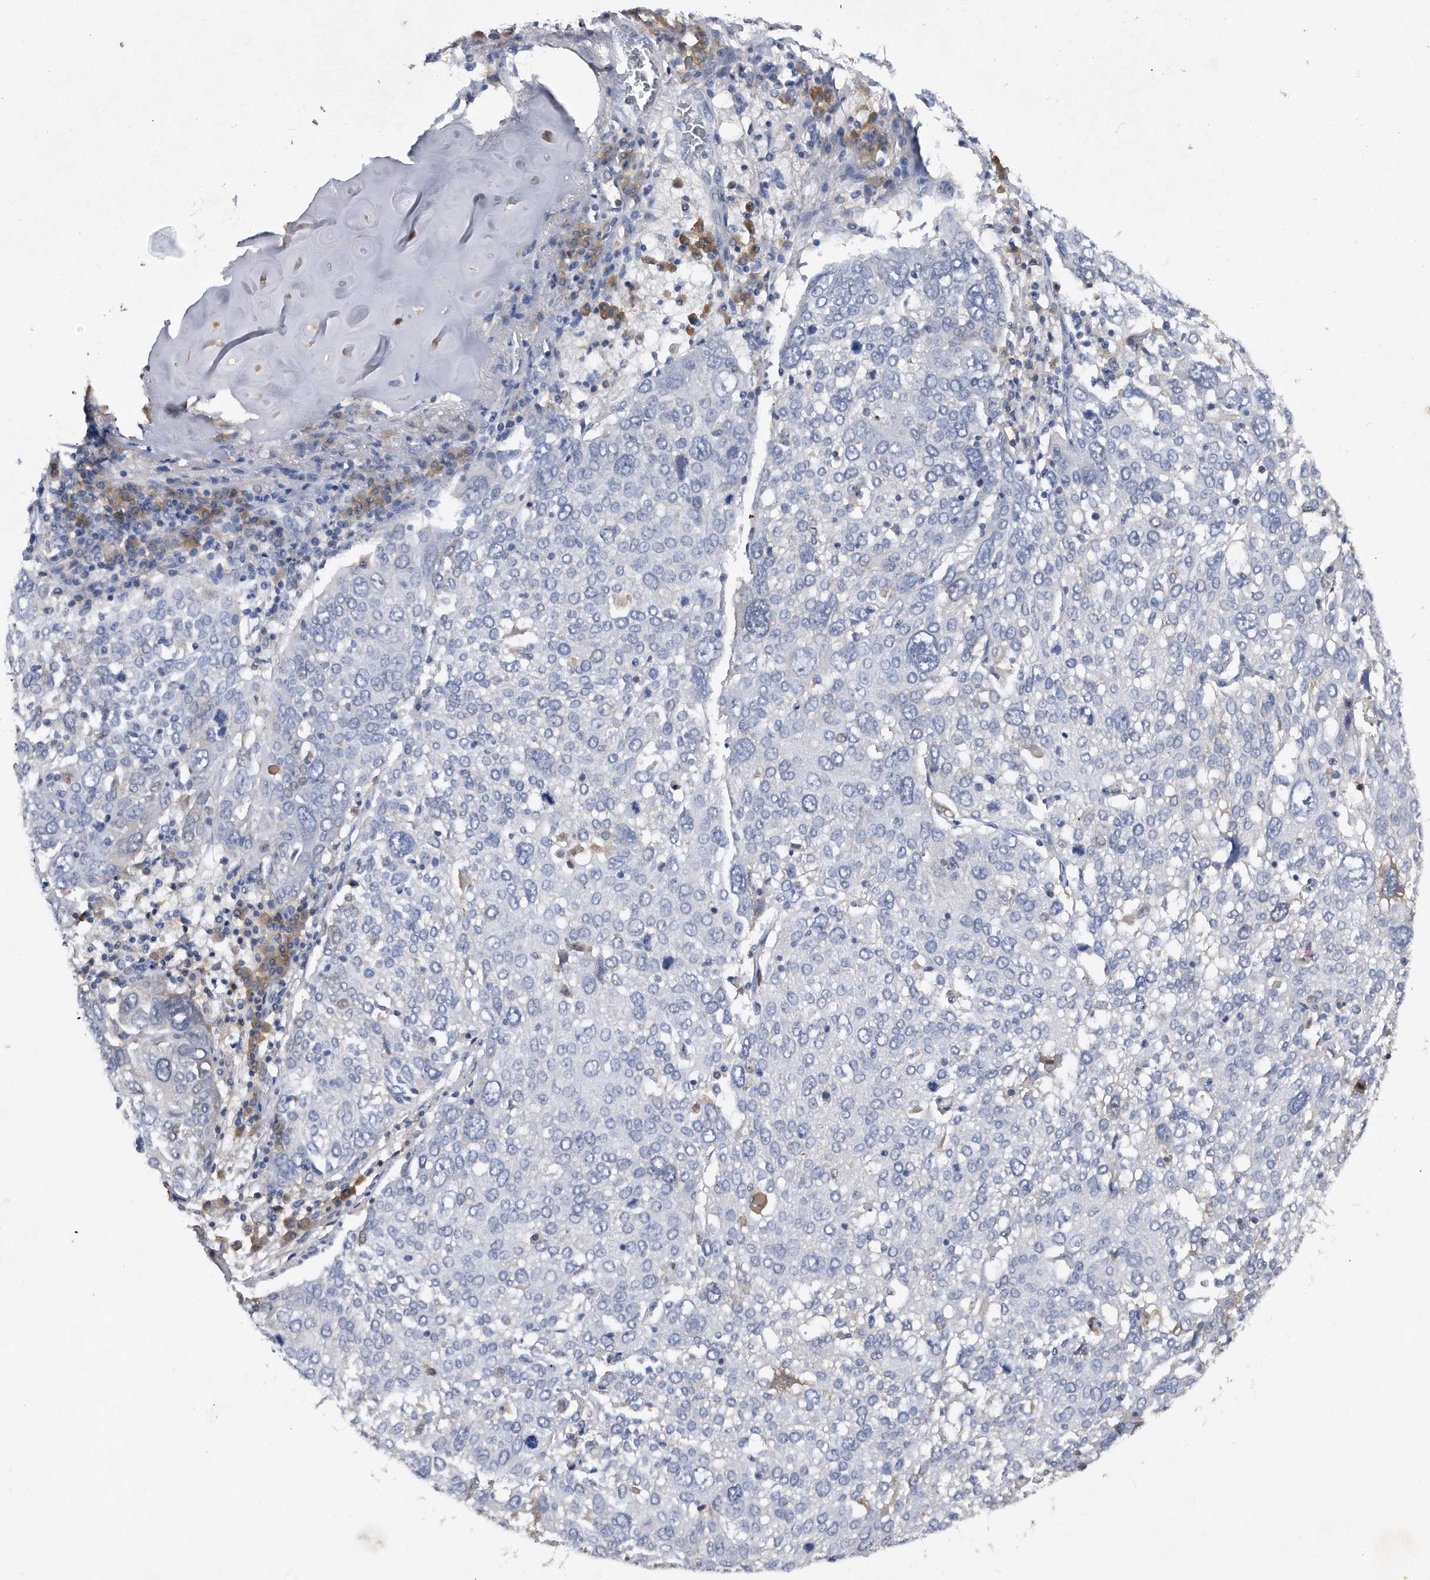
{"staining": {"intensity": "negative", "quantity": "none", "location": "none"}, "tissue": "lung cancer", "cell_type": "Tumor cells", "image_type": "cancer", "snomed": [{"axis": "morphology", "description": "Squamous cell carcinoma, NOS"}, {"axis": "topography", "description": "Lung"}], "caption": "This is an immunohistochemistry histopathology image of squamous cell carcinoma (lung). There is no staining in tumor cells.", "gene": "ASNS", "patient": {"sex": "male", "age": 65}}